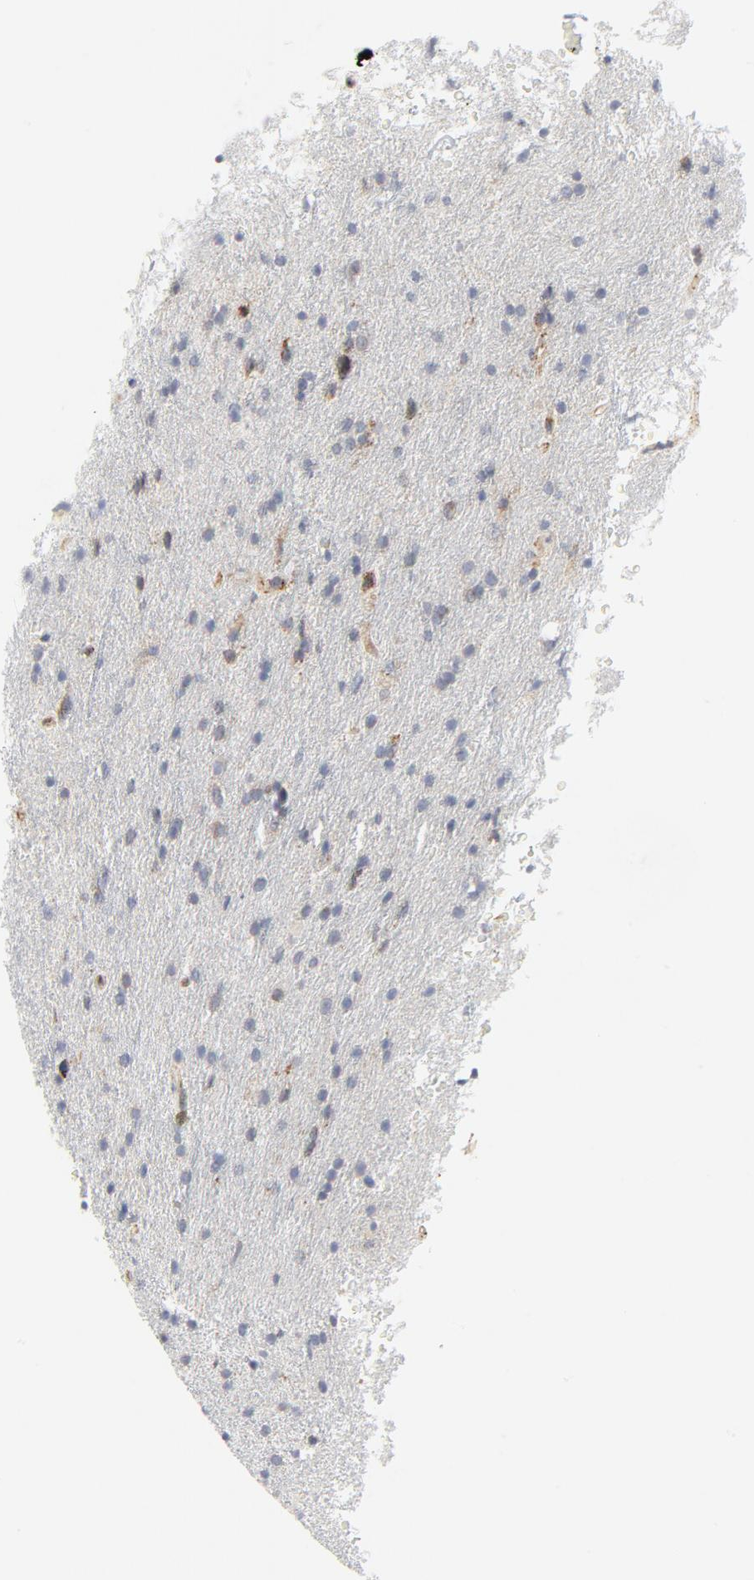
{"staining": {"intensity": "negative", "quantity": "none", "location": "none"}, "tissue": "glioma", "cell_type": "Tumor cells", "image_type": "cancer", "snomed": [{"axis": "morphology", "description": "Glioma, malignant, High grade"}, {"axis": "topography", "description": "Brain"}], "caption": "IHC photomicrograph of glioma stained for a protein (brown), which displays no positivity in tumor cells.", "gene": "LRP6", "patient": {"sex": "male", "age": 33}}